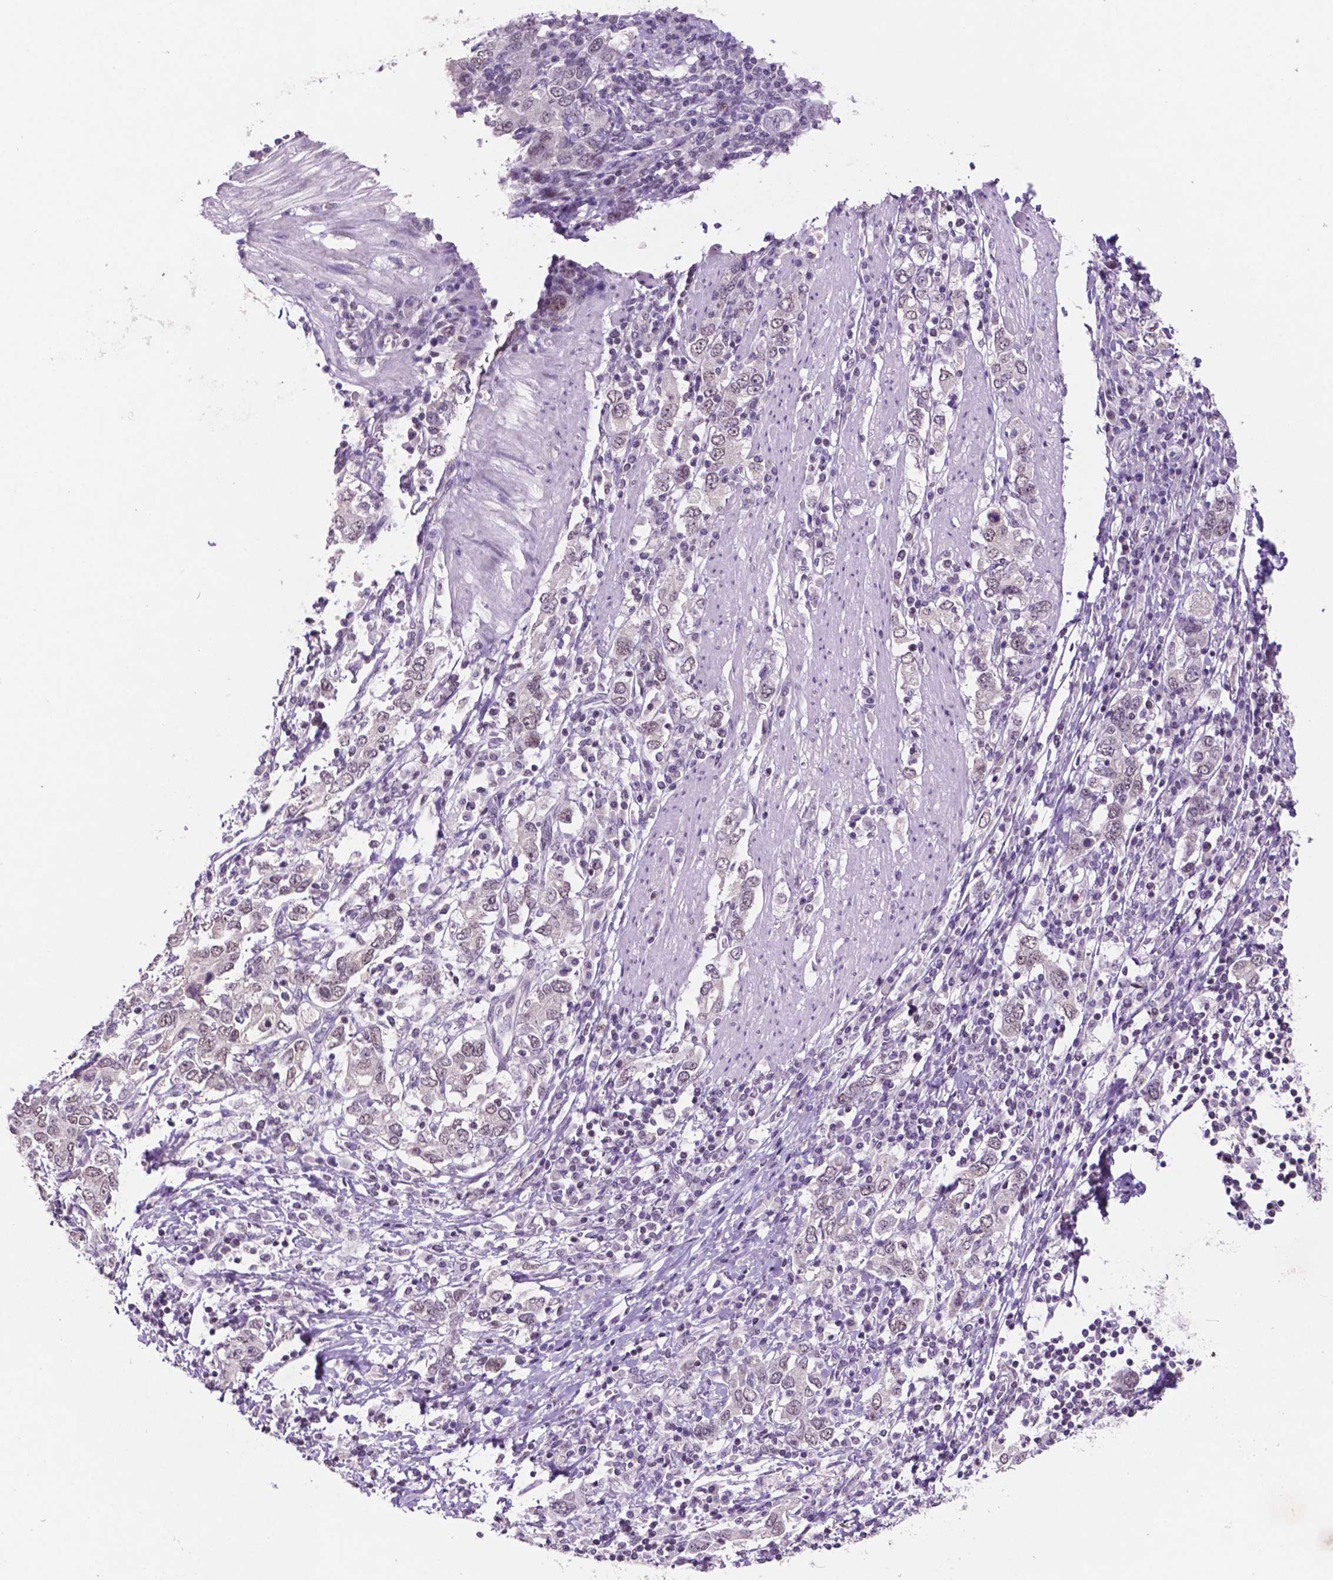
{"staining": {"intensity": "weak", "quantity": "25%-75%", "location": "nuclear"}, "tissue": "stomach cancer", "cell_type": "Tumor cells", "image_type": "cancer", "snomed": [{"axis": "morphology", "description": "Adenocarcinoma, NOS"}, {"axis": "topography", "description": "Stomach, upper"}, {"axis": "topography", "description": "Stomach"}], "caption": "Immunohistochemical staining of stomach cancer demonstrates low levels of weak nuclear protein expression in approximately 25%-75% of tumor cells.", "gene": "NCOR1", "patient": {"sex": "male", "age": 62}}